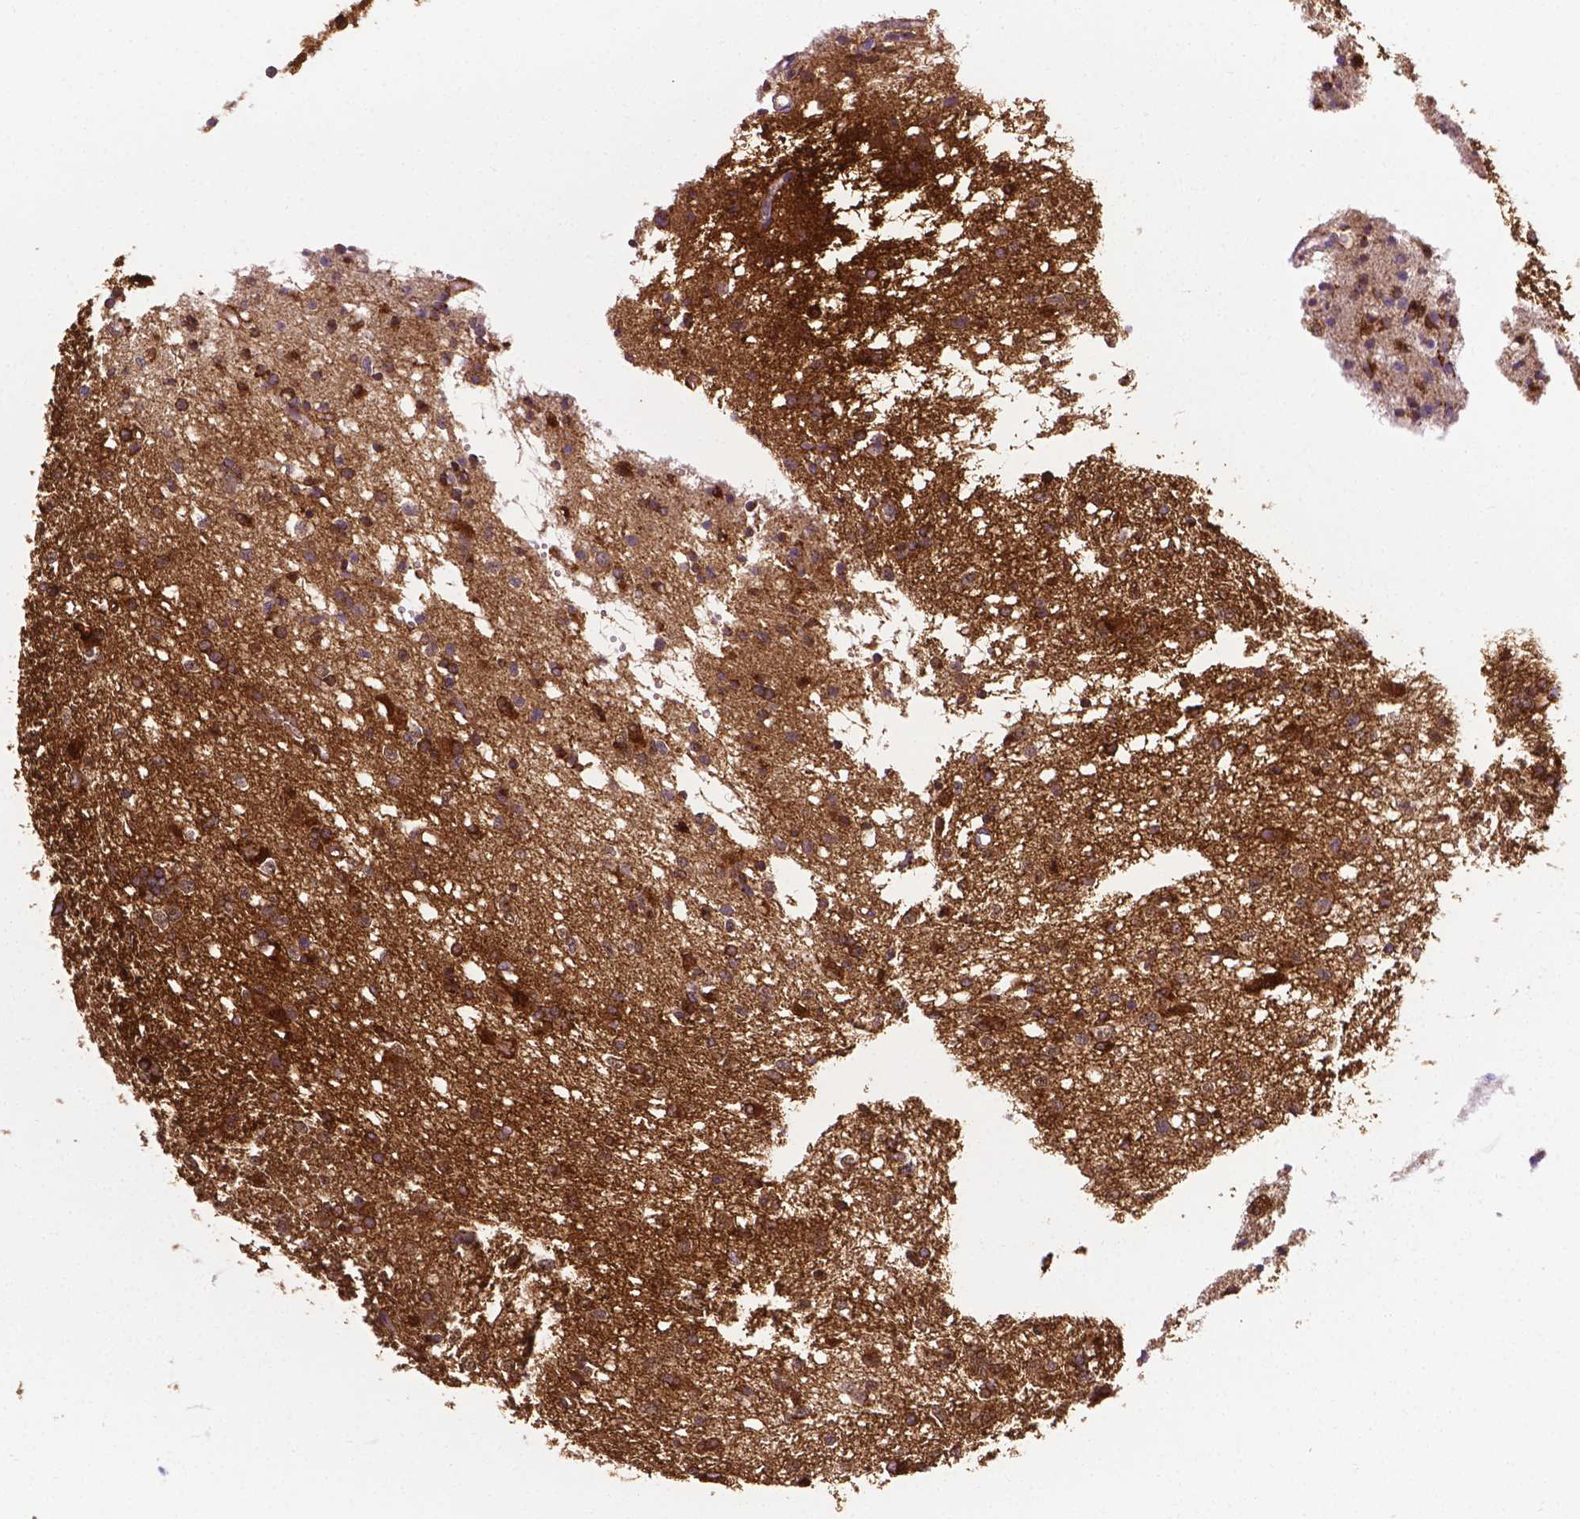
{"staining": {"intensity": "strong", "quantity": ">75%", "location": "cytoplasmic/membranous"}, "tissue": "glioma", "cell_type": "Tumor cells", "image_type": "cancer", "snomed": [{"axis": "morphology", "description": "Glioma, malignant, Low grade"}, {"axis": "topography", "description": "Brain"}], "caption": "Approximately >75% of tumor cells in glioma demonstrate strong cytoplasmic/membranous protein expression as visualized by brown immunohistochemical staining.", "gene": "APOE", "patient": {"sex": "male", "age": 64}}